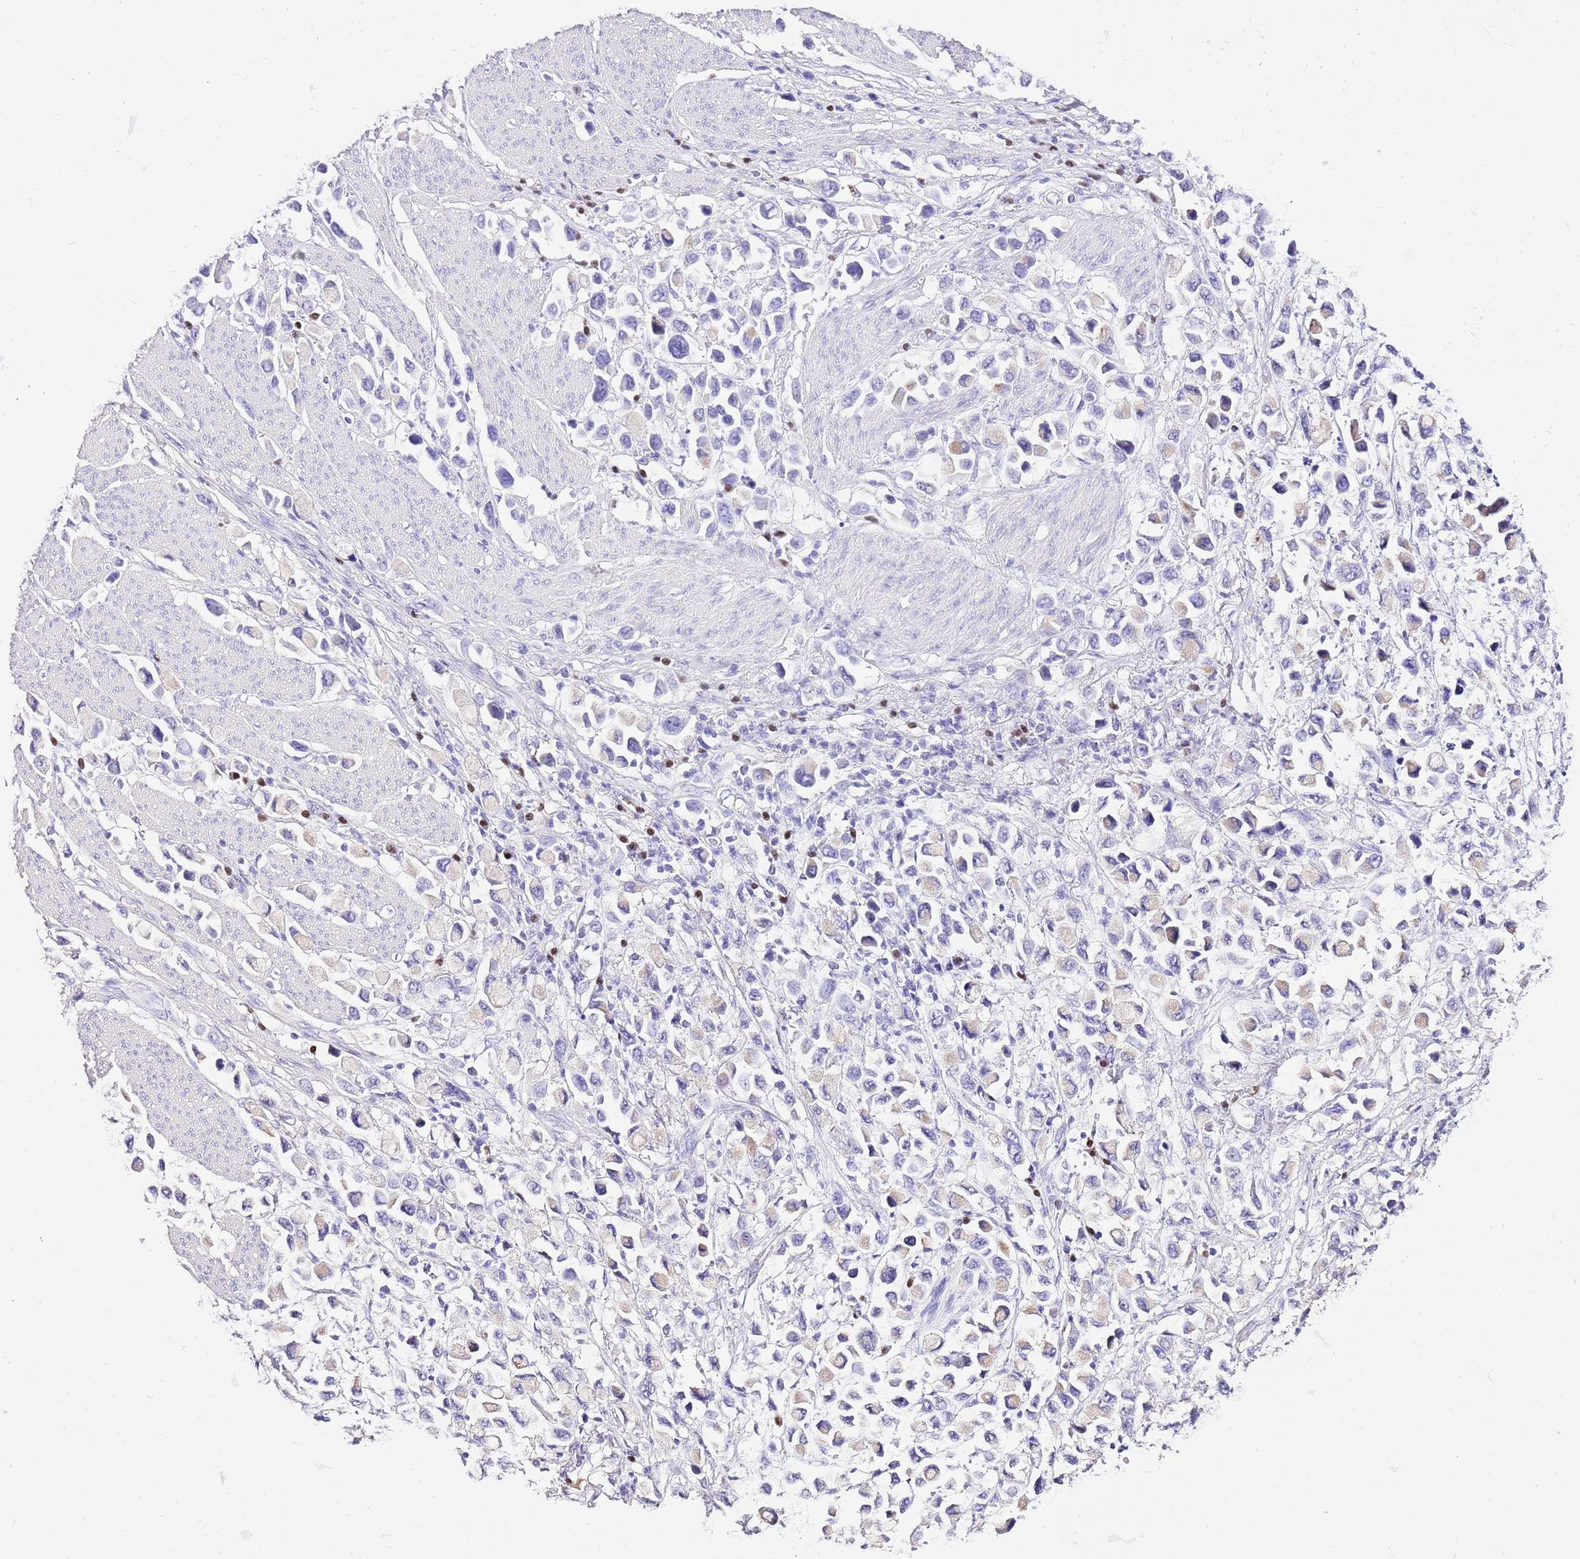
{"staining": {"intensity": "negative", "quantity": "none", "location": "none"}, "tissue": "stomach cancer", "cell_type": "Tumor cells", "image_type": "cancer", "snomed": [{"axis": "morphology", "description": "Adenocarcinoma, NOS"}, {"axis": "topography", "description": "Stomach"}], "caption": "Micrograph shows no protein positivity in tumor cells of stomach cancer (adenocarcinoma) tissue.", "gene": "BHLHA15", "patient": {"sex": "female", "age": 81}}